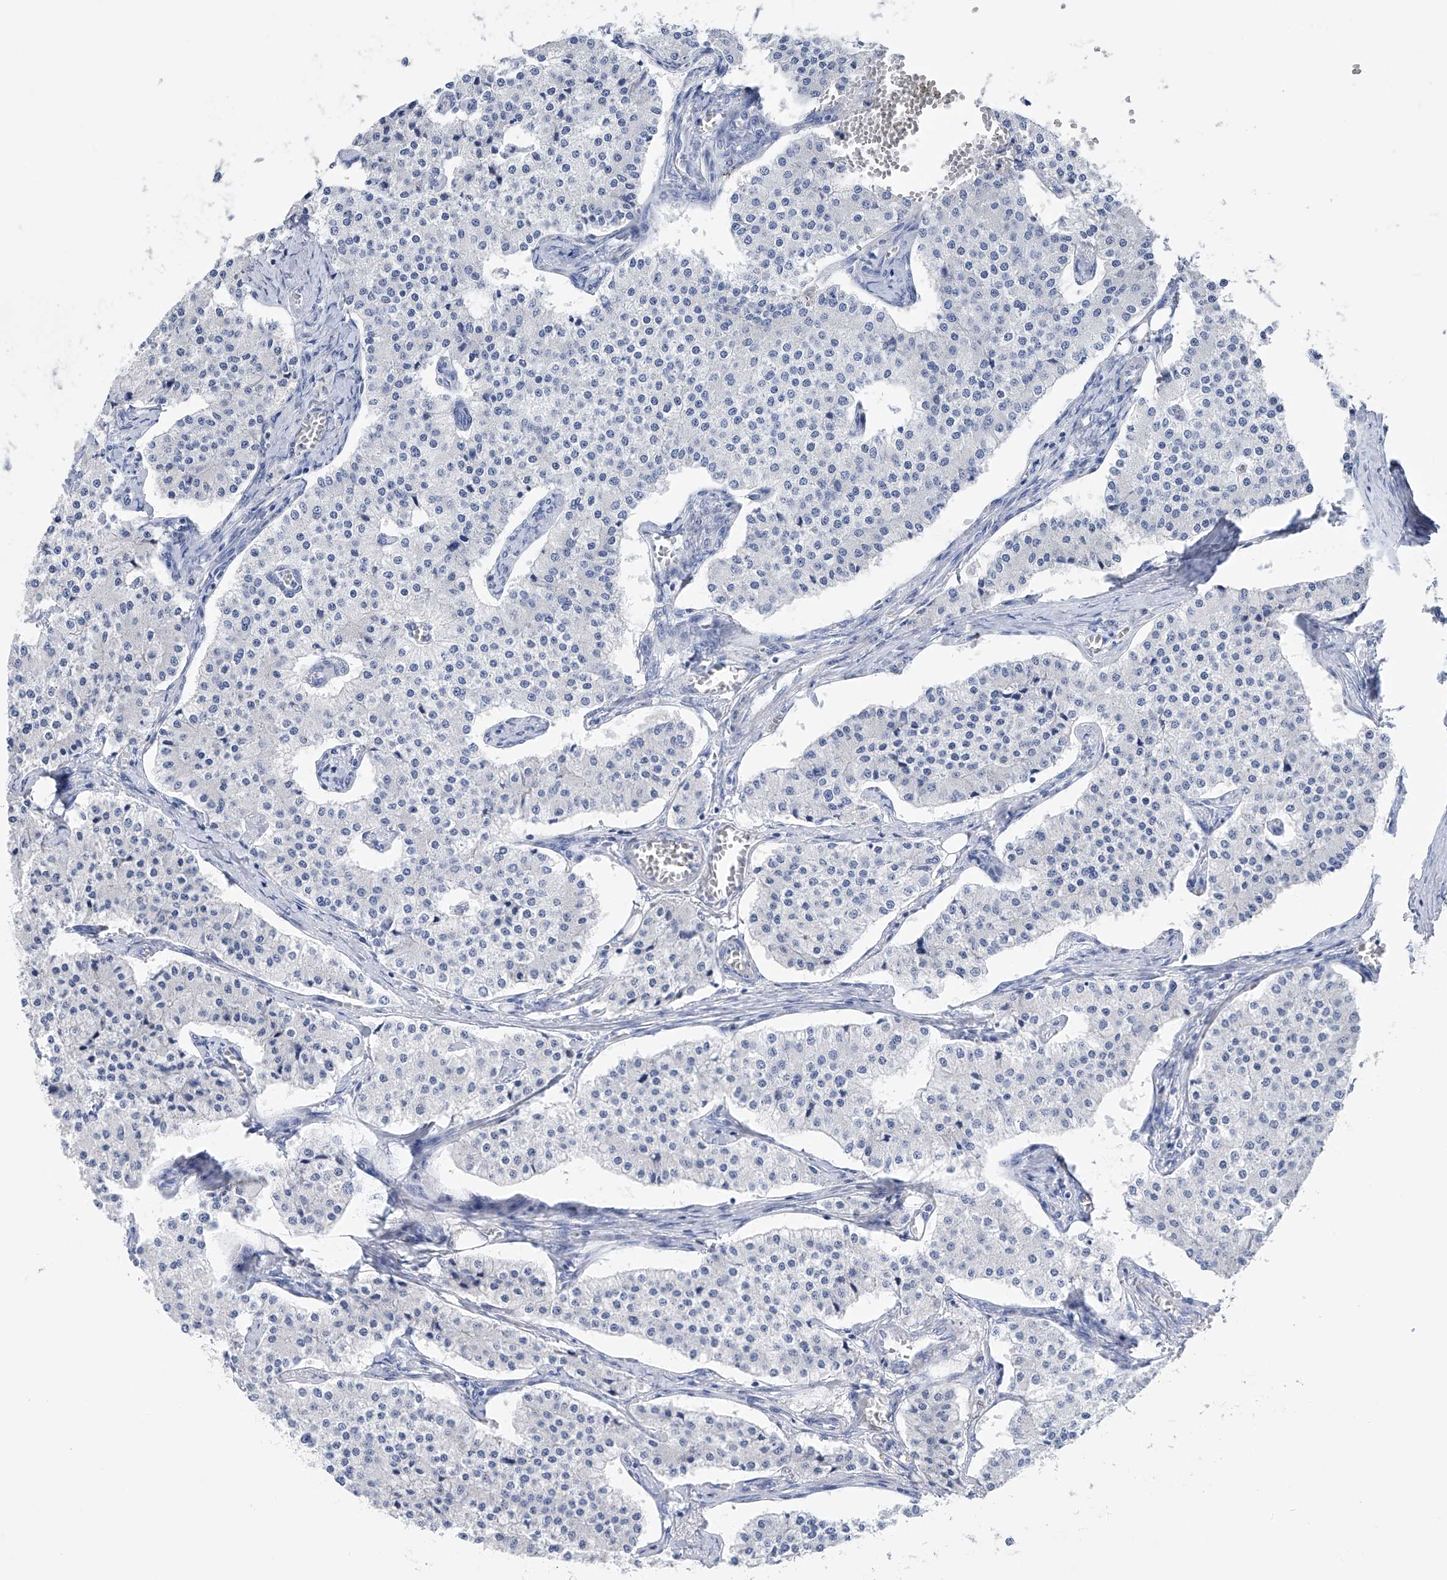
{"staining": {"intensity": "negative", "quantity": "none", "location": "none"}, "tissue": "carcinoid", "cell_type": "Tumor cells", "image_type": "cancer", "snomed": [{"axis": "morphology", "description": "Carcinoid, malignant, NOS"}, {"axis": "topography", "description": "Colon"}], "caption": "Carcinoid stained for a protein using immunohistochemistry (IHC) displays no expression tumor cells.", "gene": "ADRA1A", "patient": {"sex": "female", "age": 52}}